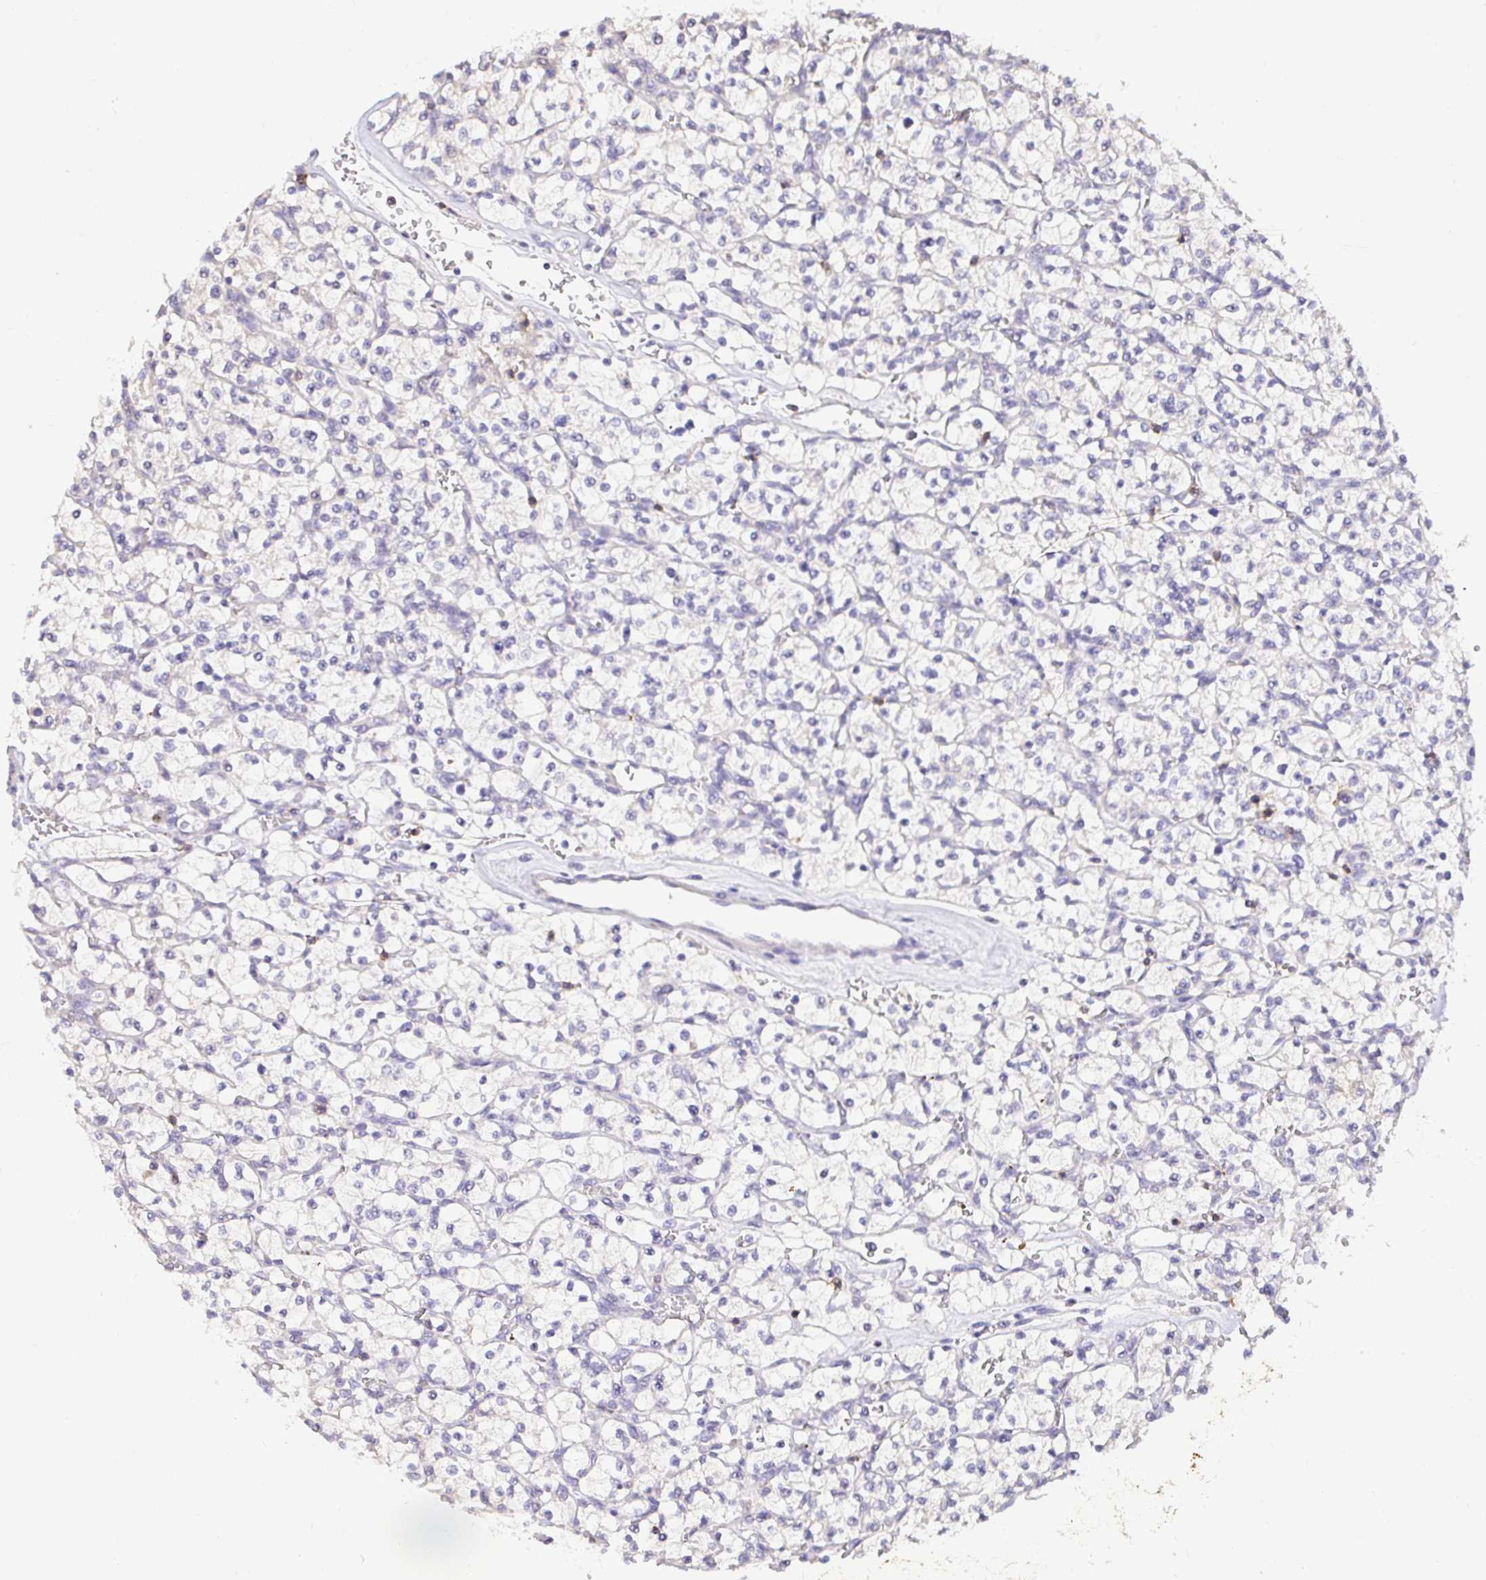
{"staining": {"intensity": "negative", "quantity": "none", "location": "none"}, "tissue": "renal cancer", "cell_type": "Tumor cells", "image_type": "cancer", "snomed": [{"axis": "morphology", "description": "Adenocarcinoma, NOS"}, {"axis": "topography", "description": "Kidney"}], "caption": "Immunohistochemistry of adenocarcinoma (renal) exhibits no expression in tumor cells.", "gene": "SKAP1", "patient": {"sex": "female", "age": 64}}